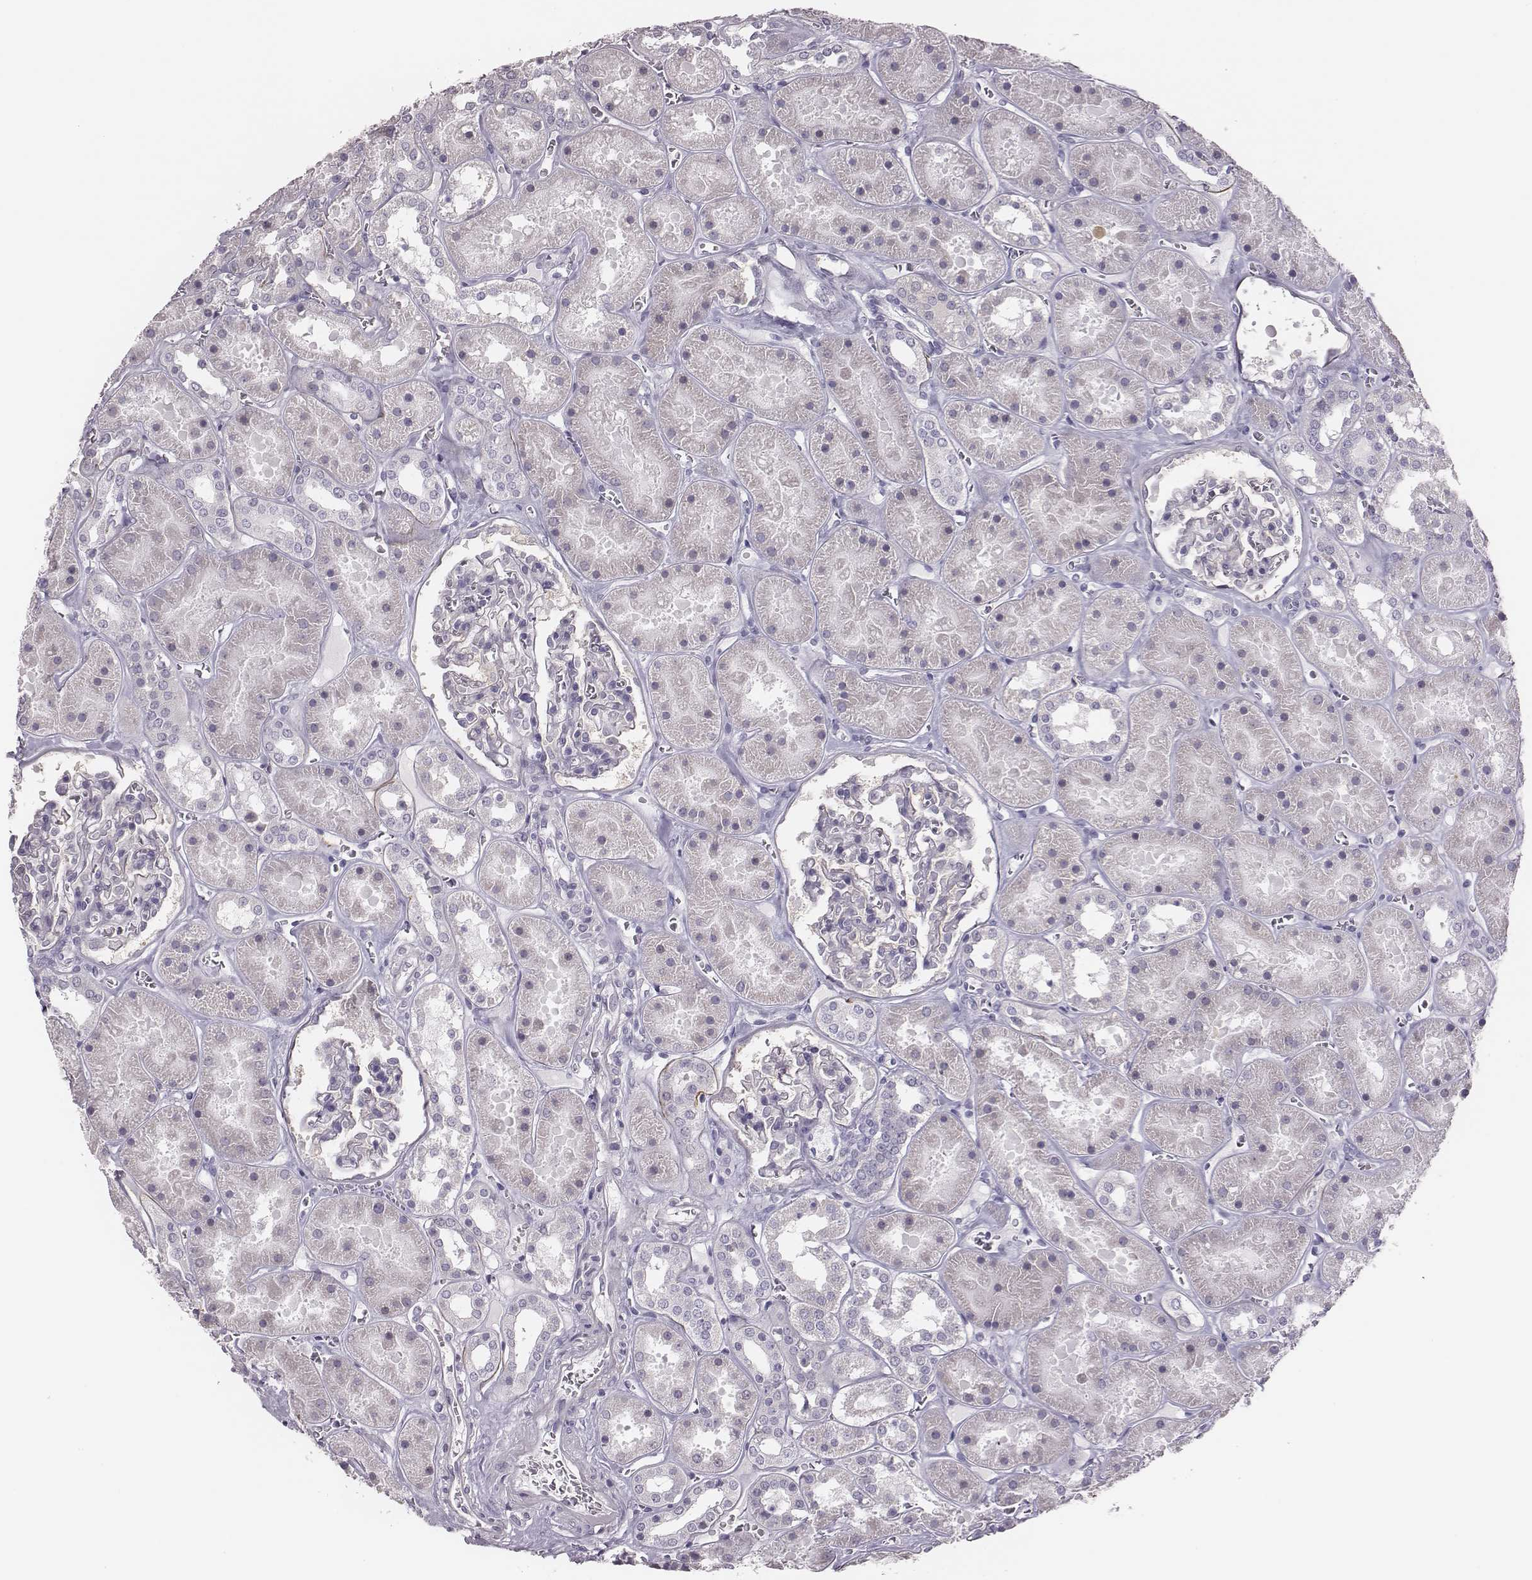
{"staining": {"intensity": "negative", "quantity": "none", "location": "none"}, "tissue": "kidney", "cell_type": "Cells in glomeruli", "image_type": "normal", "snomed": [{"axis": "morphology", "description": "Normal tissue, NOS"}, {"axis": "topography", "description": "Kidney"}], "caption": "Immunohistochemistry of benign kidney reveals no staining in cells in glomeruli. (DAB IHC visualized using brightfield microscopy, high magnification).", "gene": "PBK", "patient": {"sex": "female", "age": 41}}